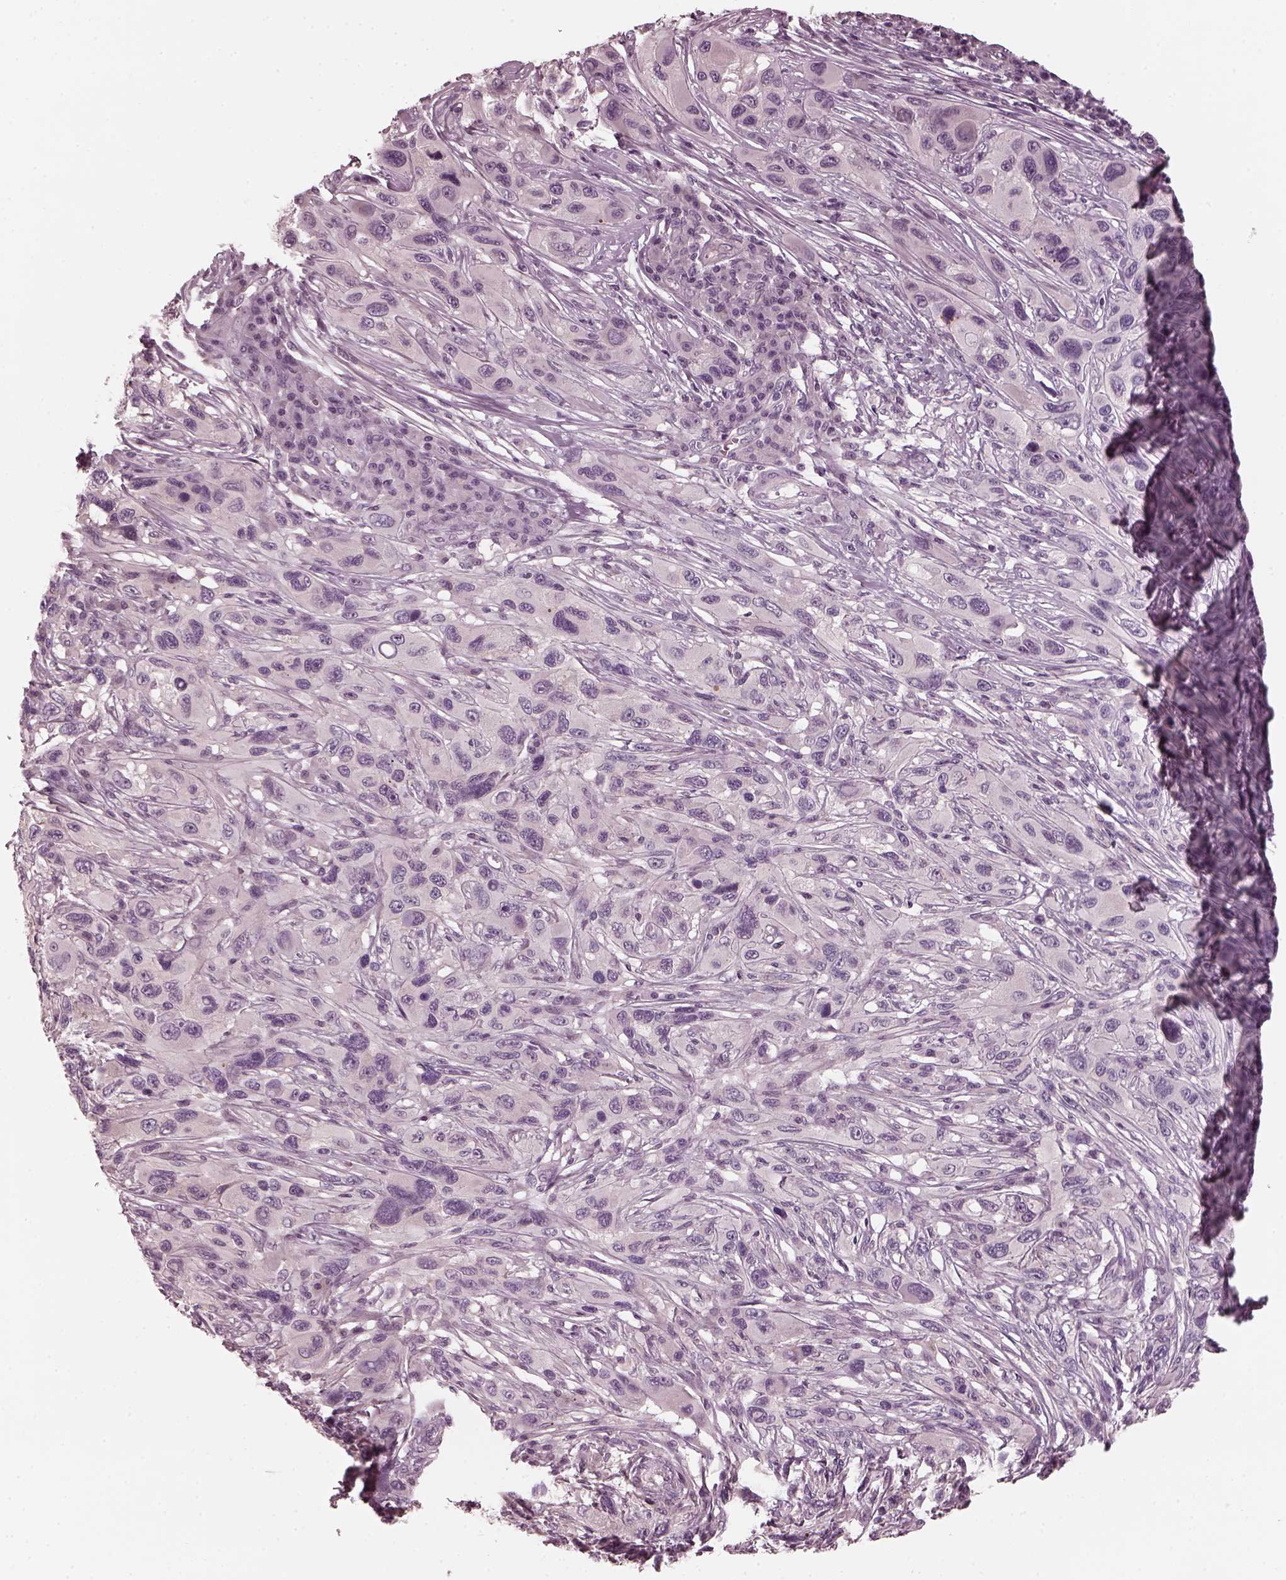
{"staining": {"intensity": "negative", "quantity": "none", "location": "none"}, "tissue": "melanoma", "cell_type": "Tumor cells", "image_type": "cancer", "snomed": [{"axis": "morphology", "description": "Malignant melanoma, NOS"}, {"axis": "topography", "description": "Skin"}], "caption": "IHC histopathology image of human melanoma stained for a protein (brown), which displays no expression in tumor cells. (Stains: DAB immunohistochemistry (IHC) with hematoxylin counter stain, Microscopy: brightfield microscopy at high magnification).", "gene": "CHIT1", "patient": {"sex": "male", "age": 53}}